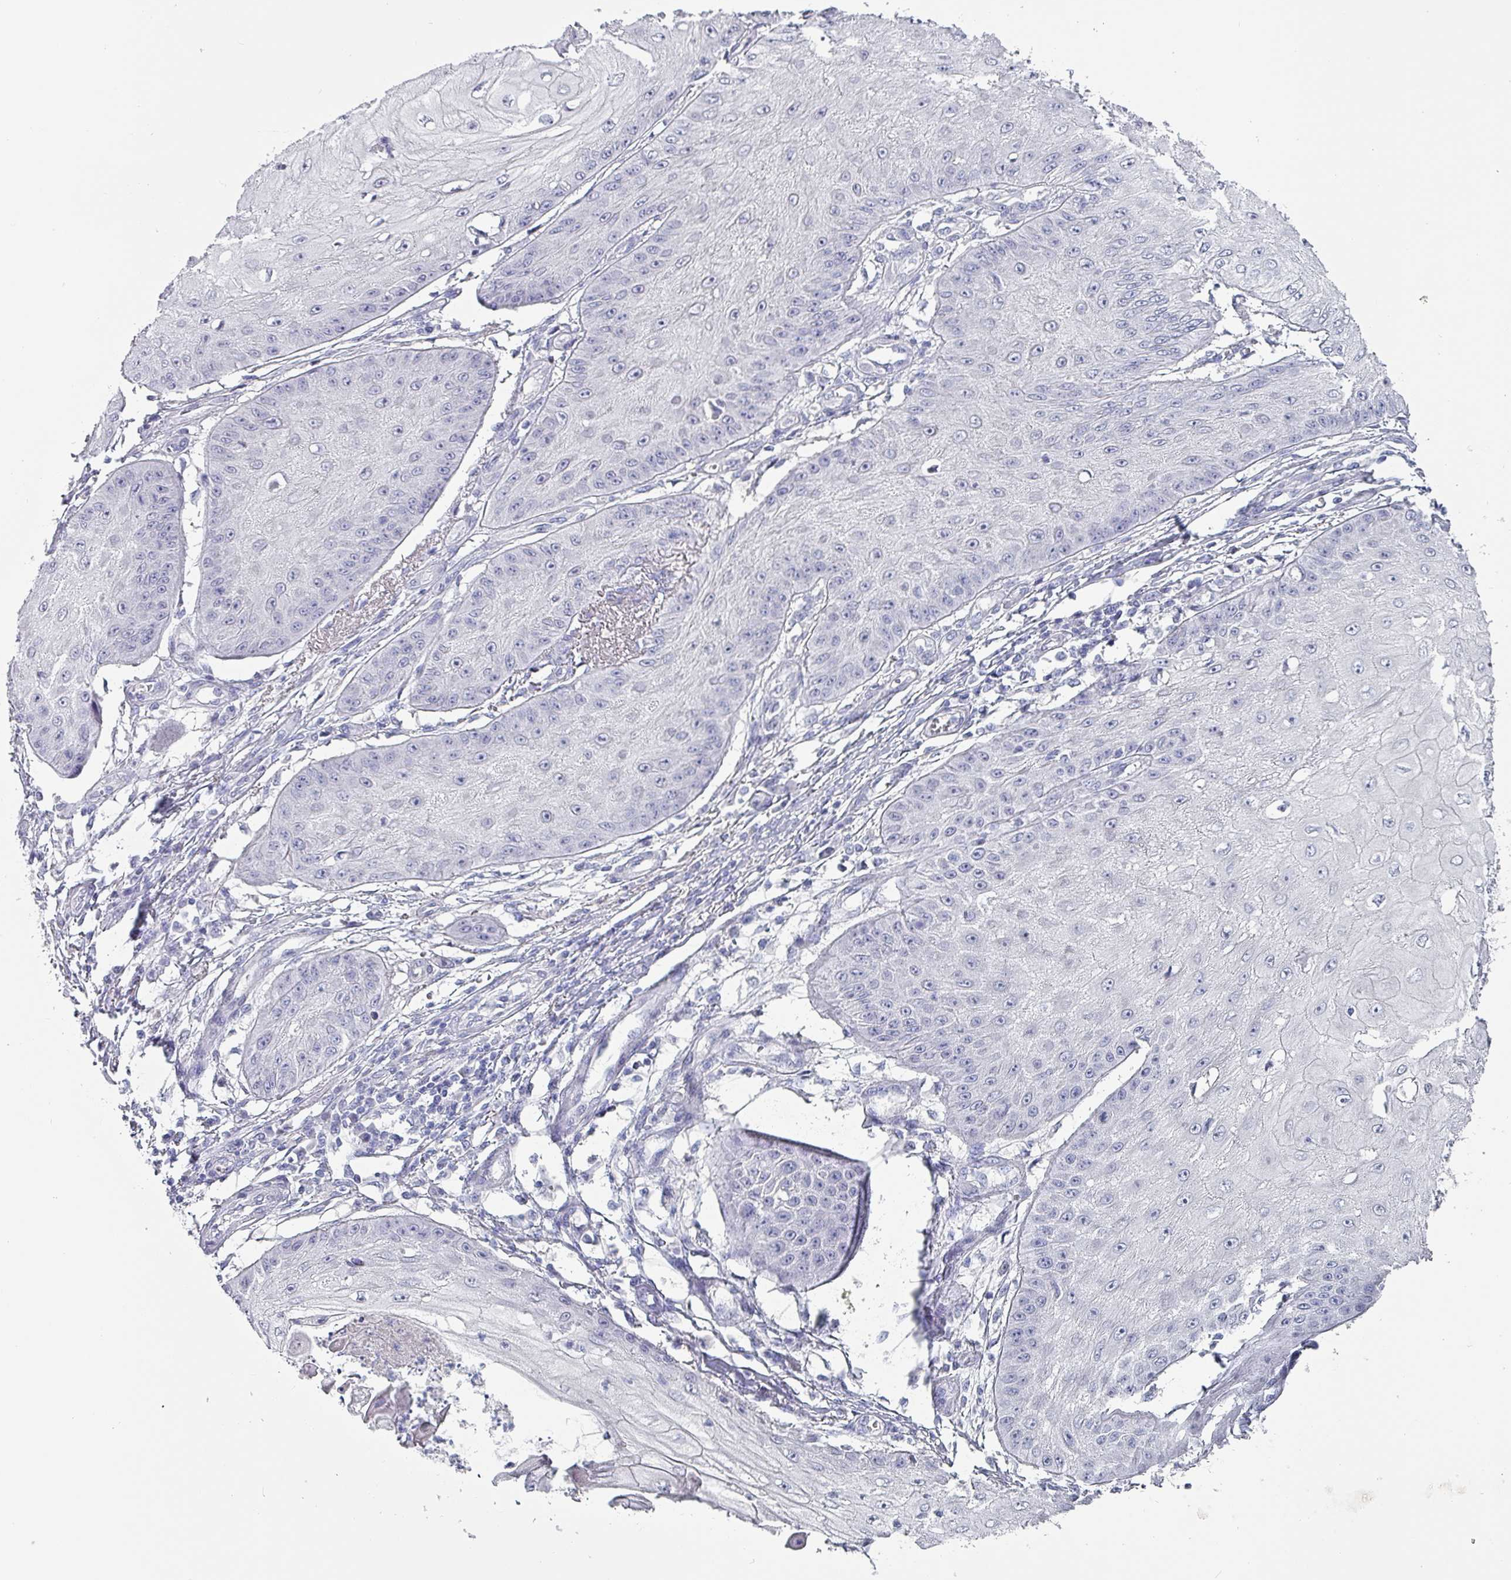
{"staining": {"intensity": "negative", "quantity": "none", "location": "none"}, "tissue": "skin cancer", "cell_type": "Tumor cells", "image_type": "cancer", "snomed": [{"axis": "morphology", "description": "Squamous cell carcinoma, NOS"}, {"axis": "topography", "description": "Skin"}], "caption": "Tumor cells show no significant positivity in skin cancer (squamous cell carcinoma).", "gene": "INS-IGF2", "patient": {"sex": "male", "age": 70}}